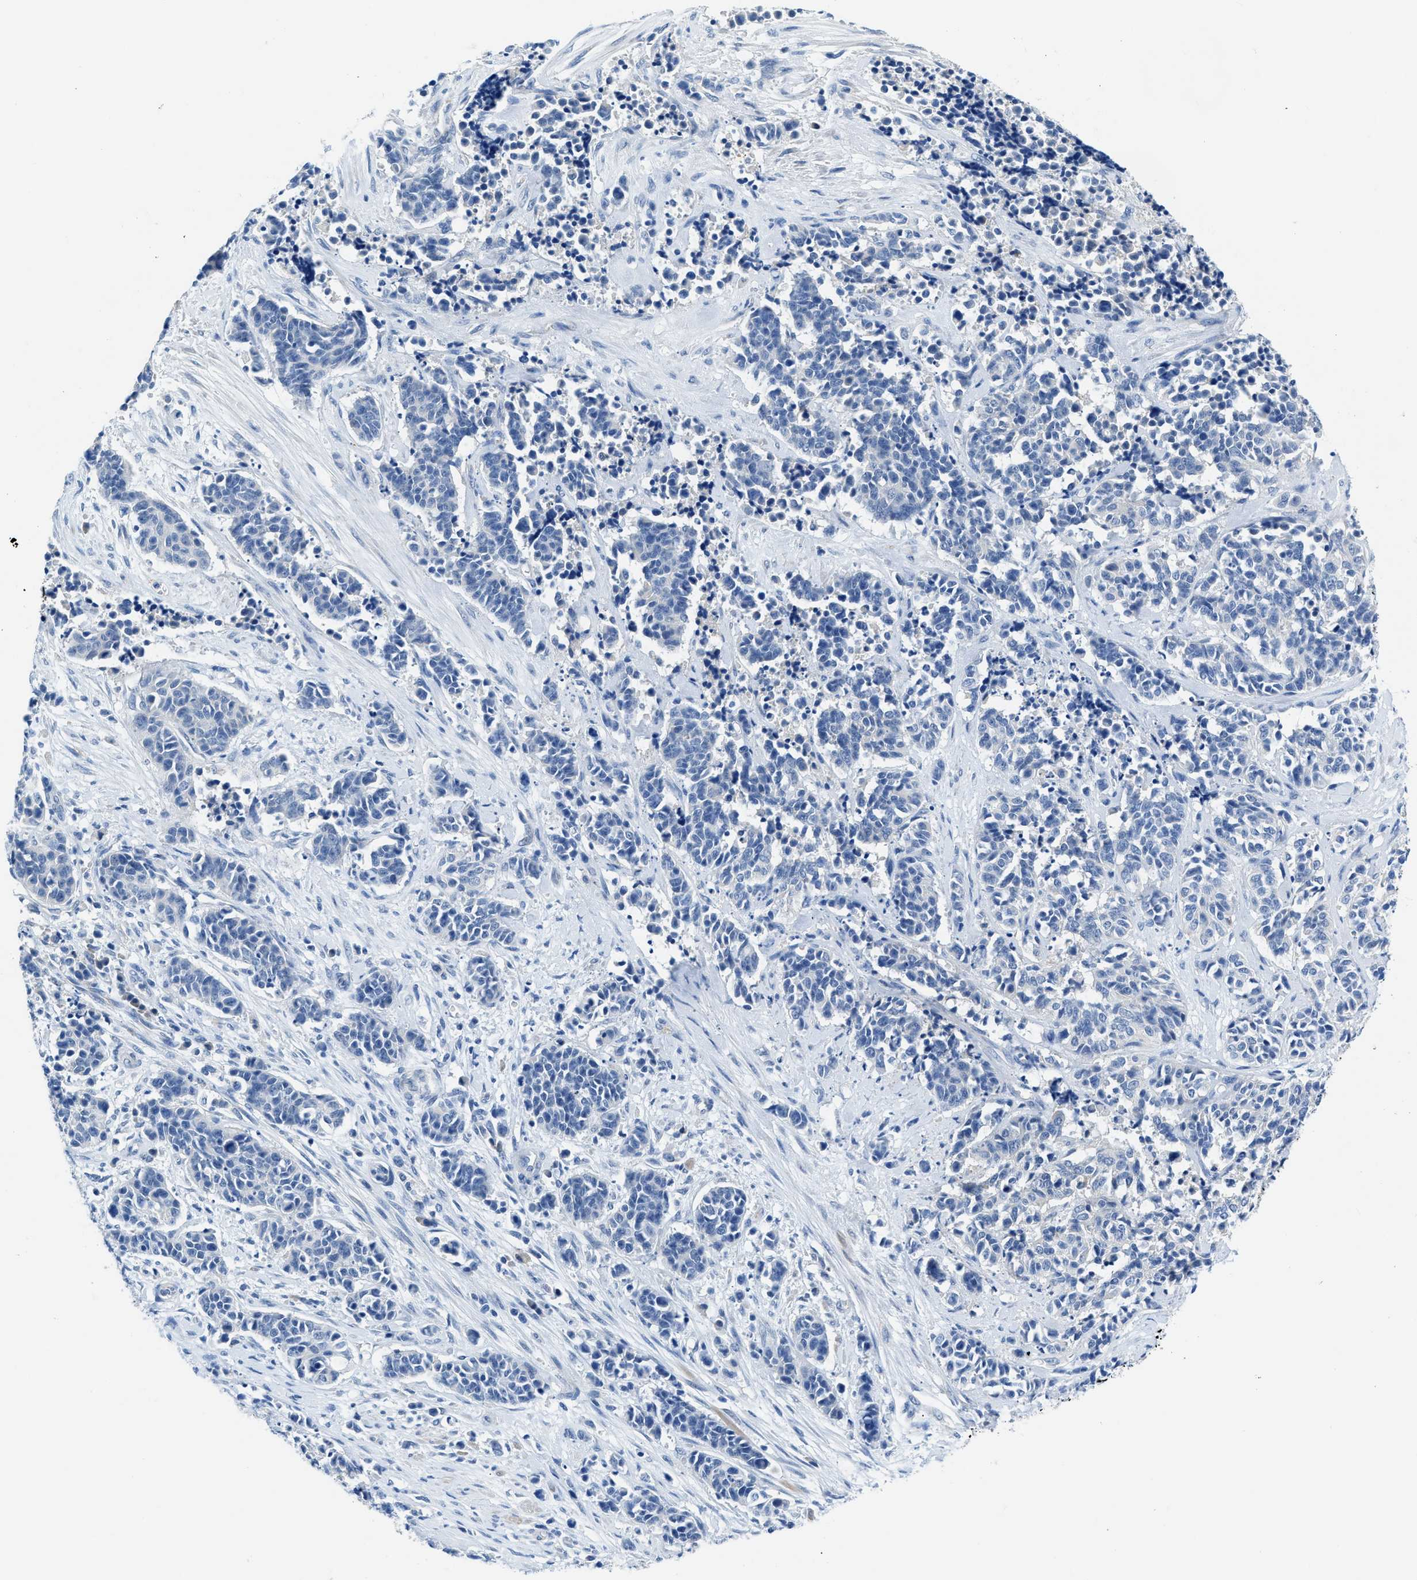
{"staining": {"intensity": "negative", "quantity": "none", "location": "none"}, "tissue": "cervical cancer", "cell_type": "Tumor cells", "image_type": "cancer", "snomed": [{"axis": "morphology", "description": "Squamous cell carcinoma, NOS"}, {"axis": "topography", "description": "Cervix"}], "caption": "The immunohistochemistry (IHC) micrograph has no significant staining in tumor cells of cervical squamous cell carcinoma tissue.", "gene": "SLC10A6", "patient": {"sex": "female", "age": 35}}